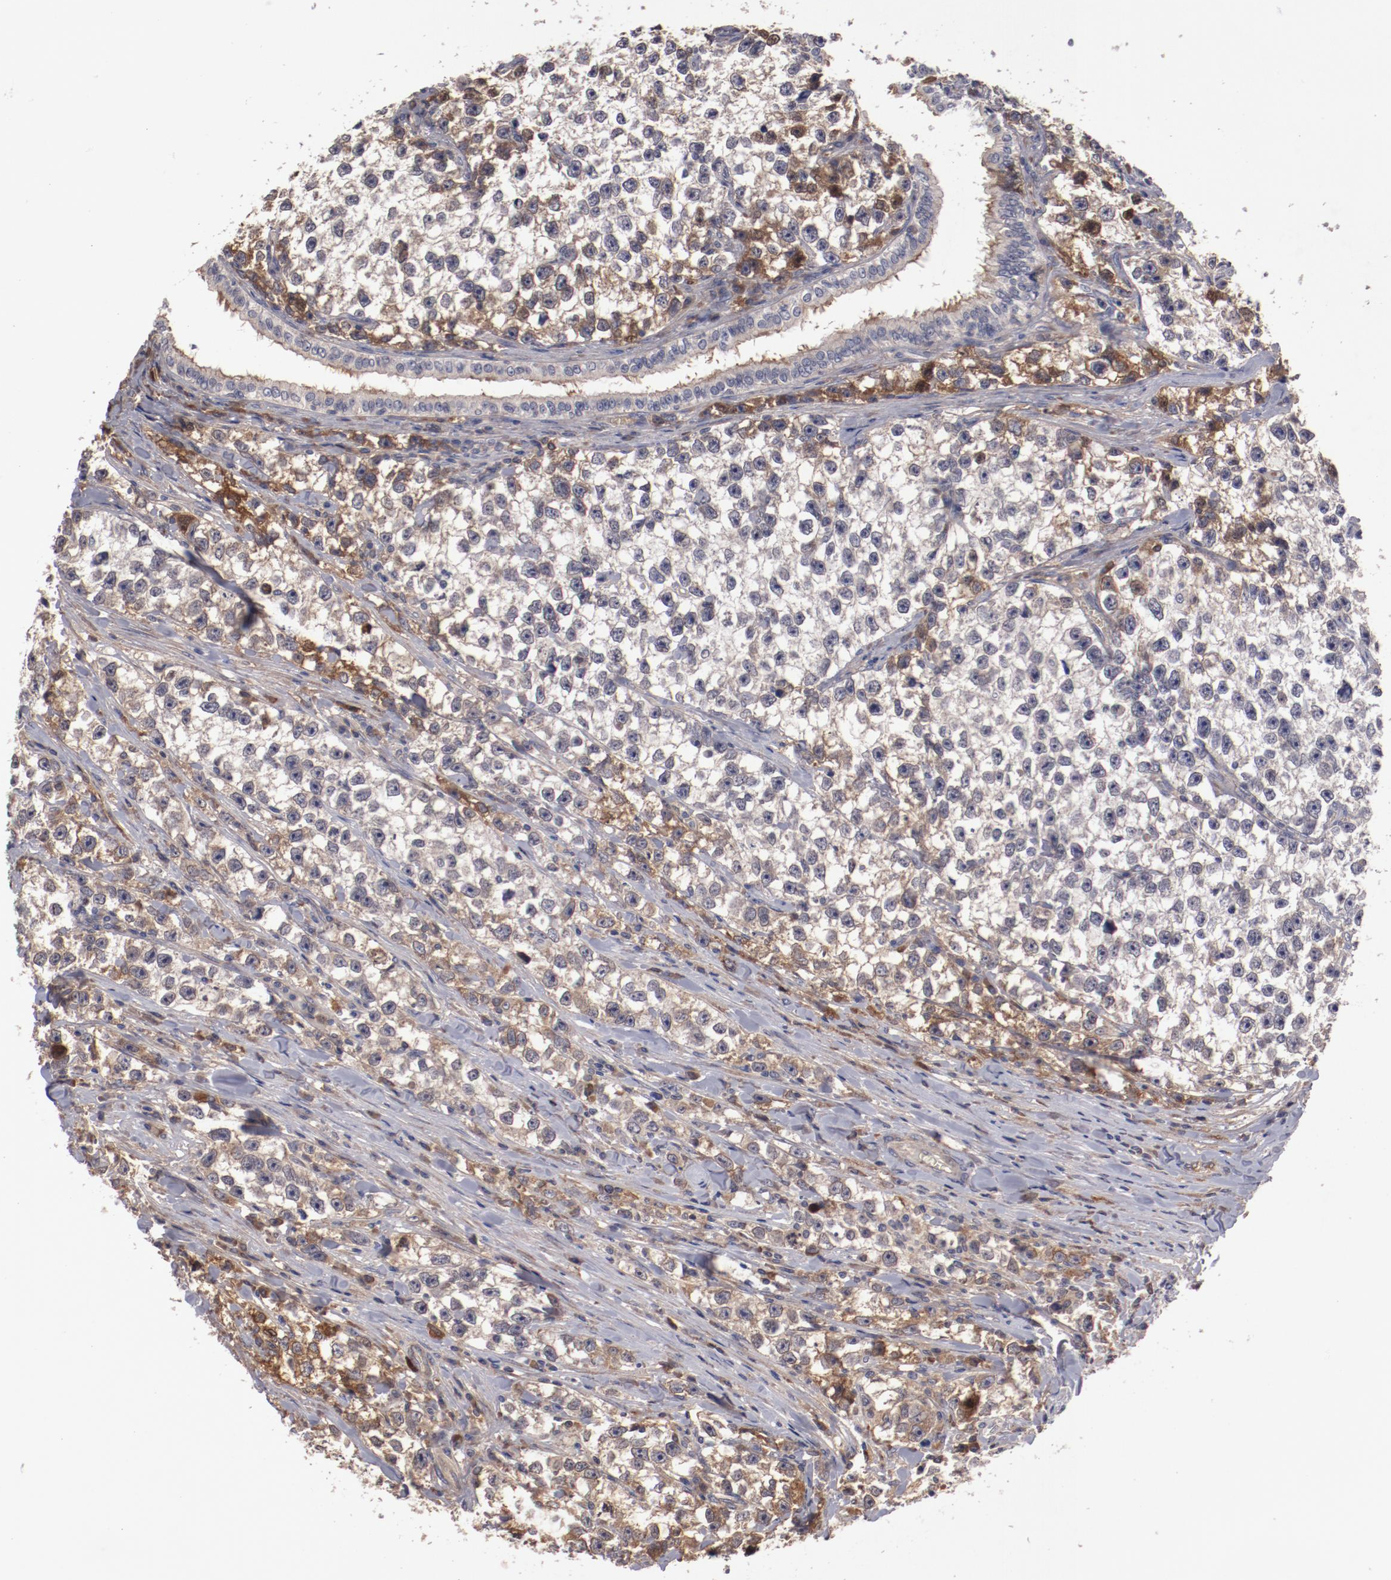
{"staining": {"intensity": "weak", "quantity": ">75%", "location": "cytoplasmic/membranous,nuclear"}, "tissue": "testis cancer", "cell_type": "Tumor cells", "image_type": "cancer", "snomed": [{"axis": "morphology", "description": "Seminoma, NOS"}, {"axis": "morphology", "description": "Carcinoma, Embryonal, NOS"}, {"axis": "topography", "description": "Testis"}], "caption": "Immunohistochemical staining of testis cancer displays weak cytoplasmic/membranous and nuclear protein expression in approximately >75% of tumor cells.", "gene": "SERPINA7", "patient": {"sex": "male", "age": 30}}